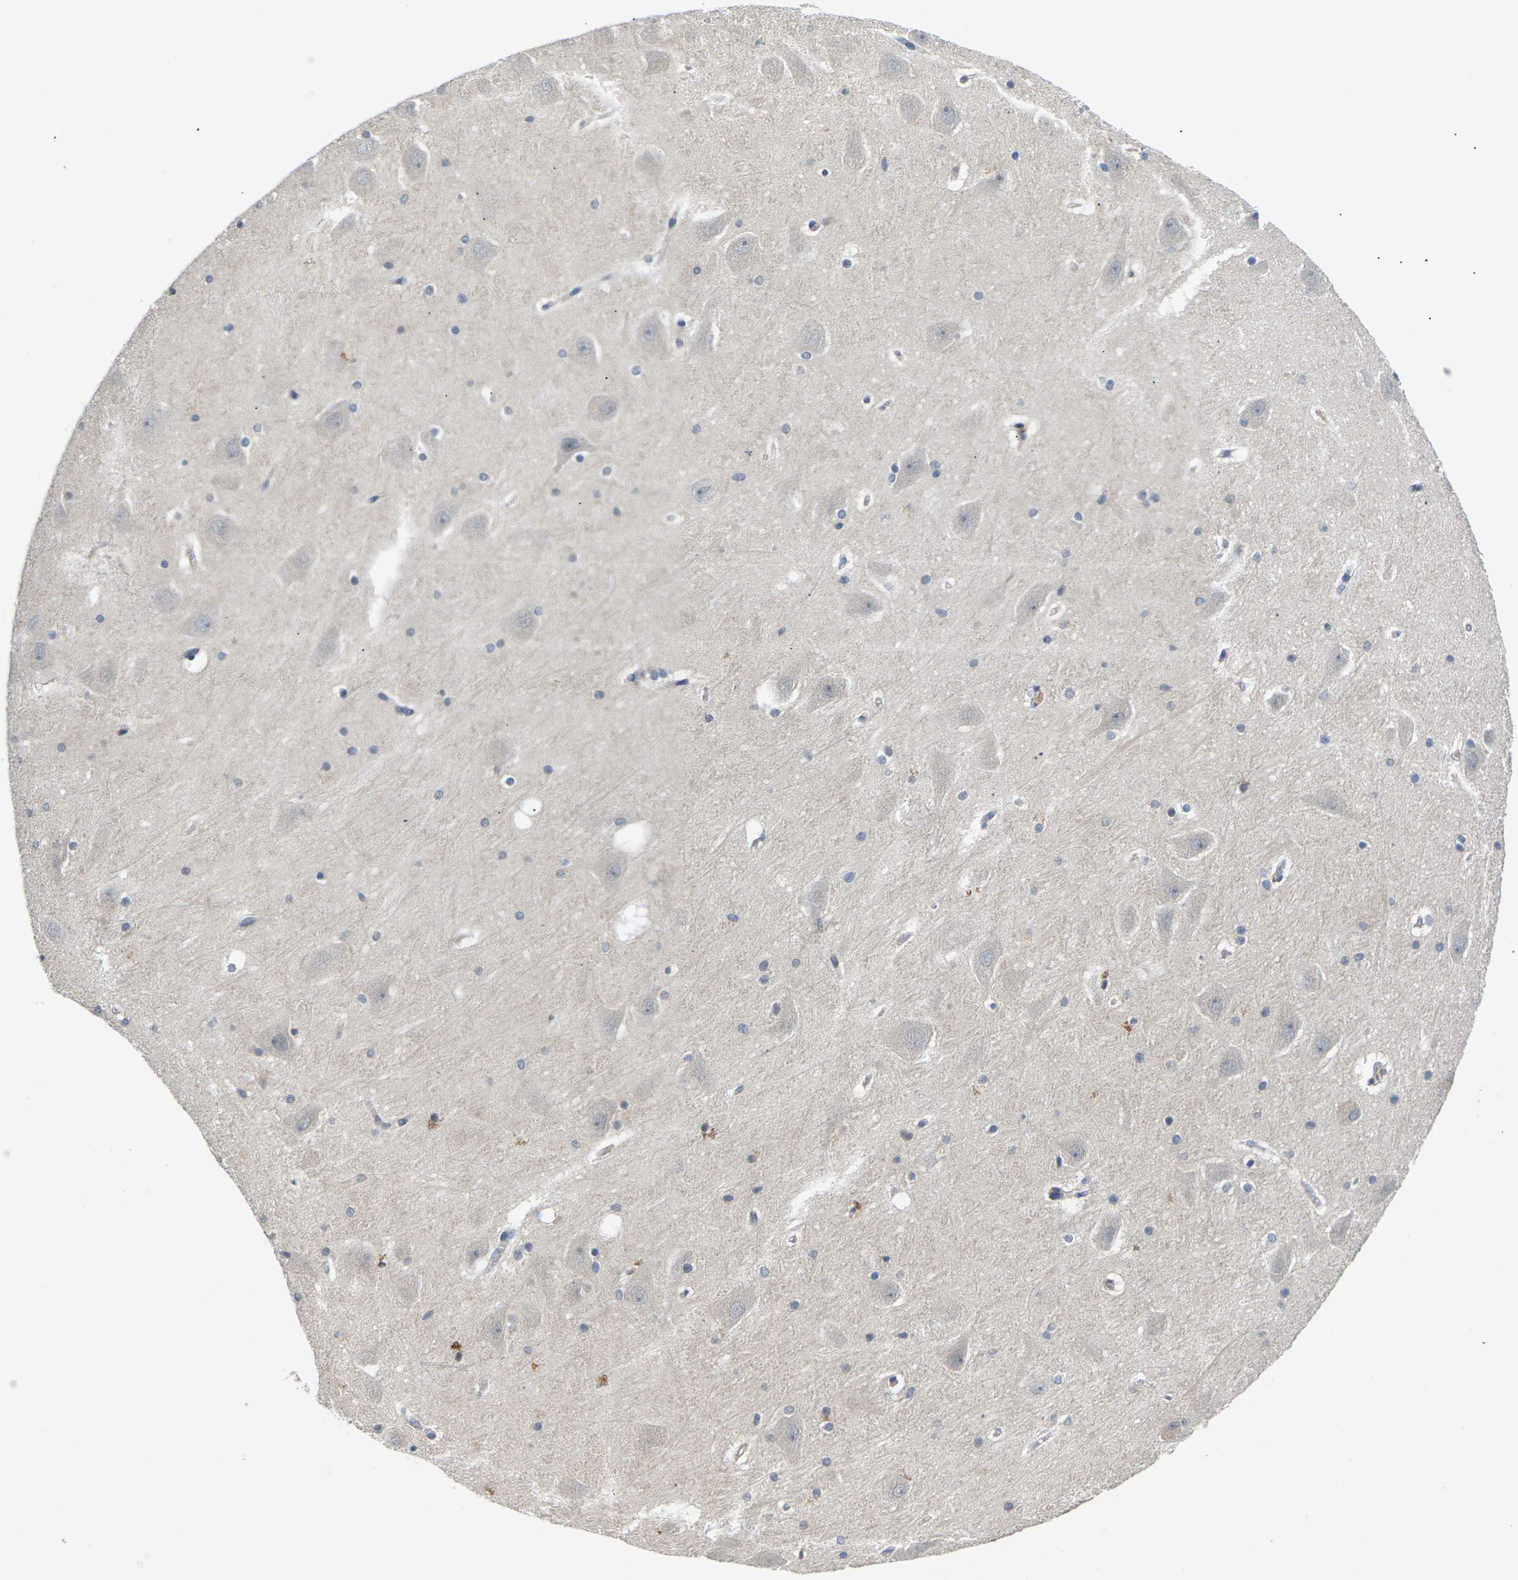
{"staining": {"intensity": "negative", "quantity": "none", "location": "none"}, "tissue": "hippocampus", "cell_type": "Glial cells", "image_type": "normal", "snomed": [{"axis": "morphology", "description": "Normal tissue, NOS"}, {"axis": "topography", "description": "Hippocampus"}], "caption": "Human hippocampus stained for a protein using immunohistochemistry shows no positivity in glial cells.", "gene": "SLC2A2", "patient": {"sex": "male", "age": 45}}